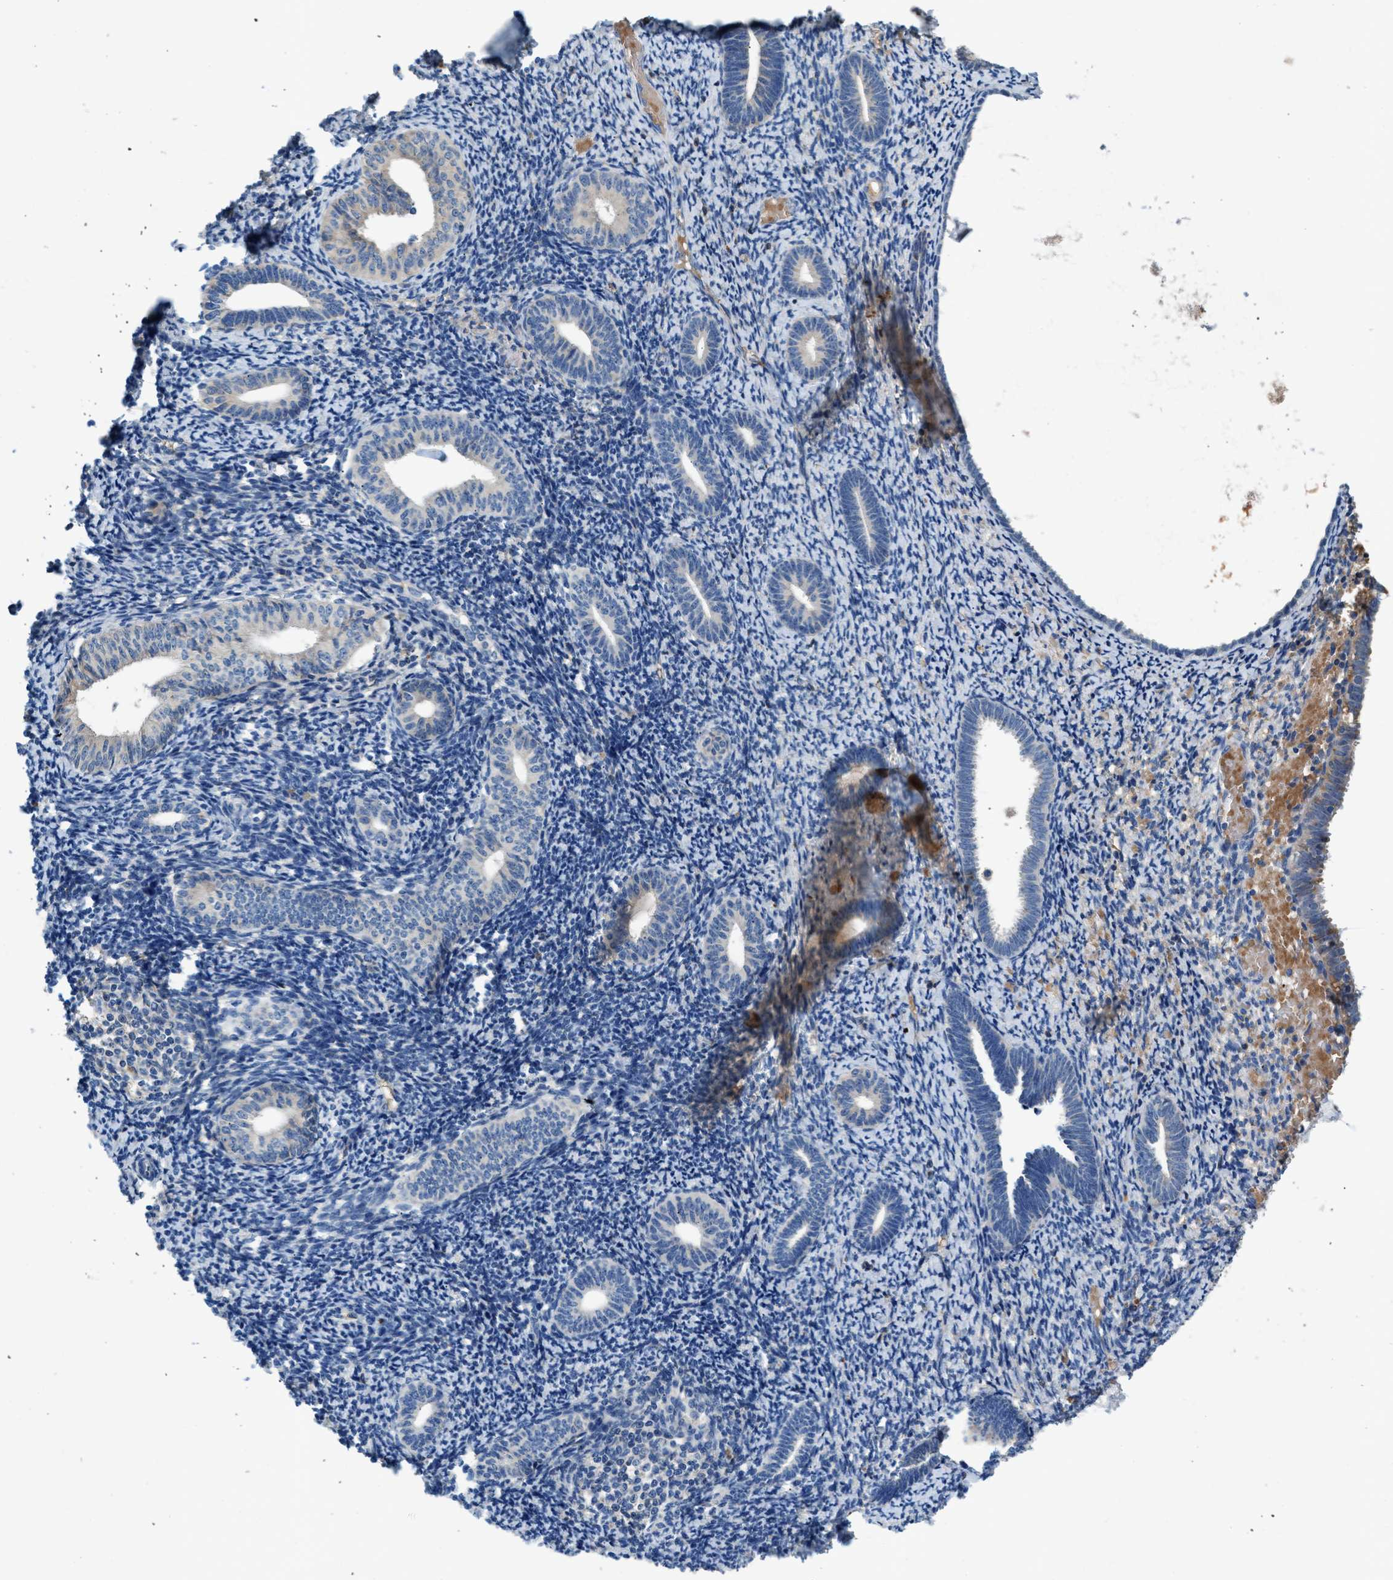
{"staining": {"intensity": "negative", "quantity": "none", "location": "none"}, "tissue": "endometrium", "cell_type": "Cells in endometrial stroma", "image_type": "normal", "snomed": [{"axis": "morphology", "description": "Normal tissue, NOS"}, {"axis": "topography", "description": "Endometrium"}], "caption": "A photomicrograph of human endometrium is negative for staining in cells in endometrial stroma. (Immunohistochemistry (ihc), brightfield microscopy, high magnification).", "gene": "RWDD2B", "patient": {"sex": "female", "age": 66}}